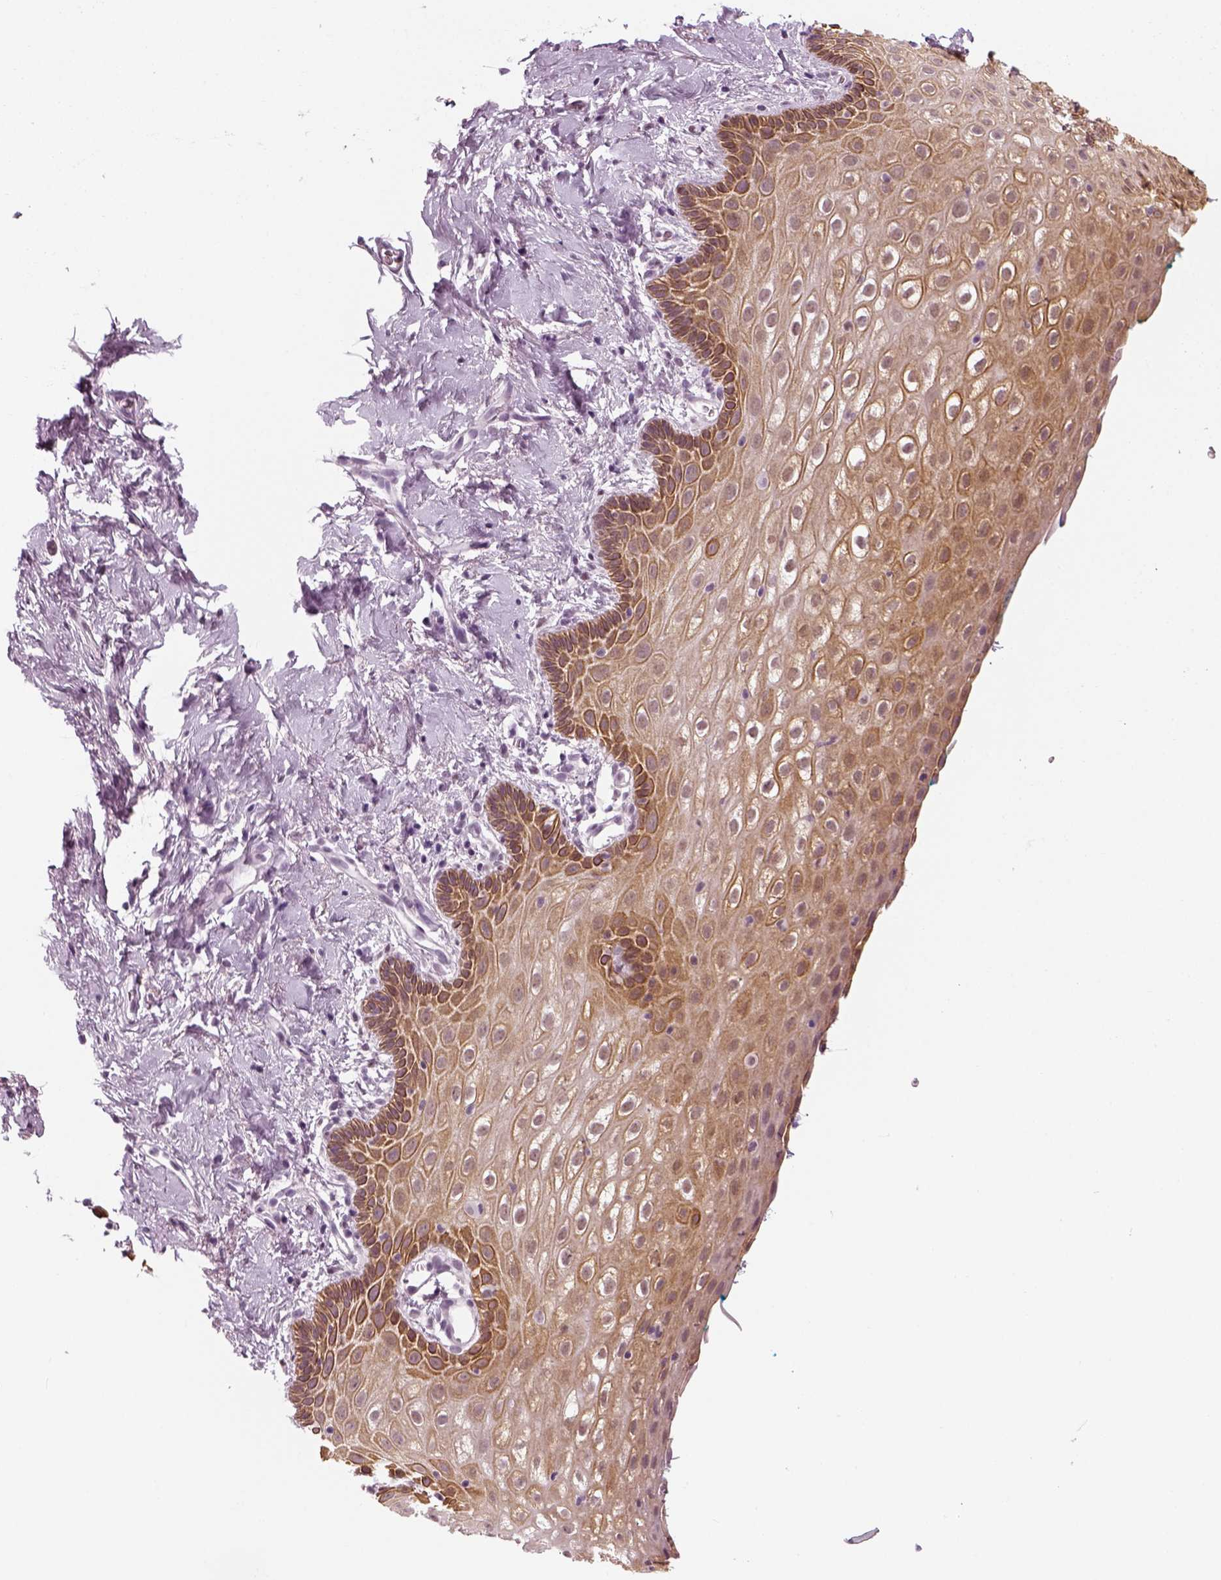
{"staining": {"intensity": "moderate", "quantity": ">75%", "location": "cytoplasmic/membranous"}, "tissue": "vagina", "cell_type": "Squamous epithelial cells", "image_type": "normal", "snomed": [{"axis": "morphology", "description": "Normal tissue, NOS"}, {"axis": "morphology", "description": "Adenocarcinoma, NOS"}, {"axis": "topography", "description": "Rectum"}, {"axis": "topography", "description": "Vagina"}, {"axis": "topography", "description": "Peripheral nerve tissue"}], "caption": "Immunohistochemical staining of benign human vagina exhibits moderate cytoplasmic/membranous protein positivity in about >75% of squamous epithelial cells.", "gene": "KRT75", "patient": {"sex": "female", "age": 71}}